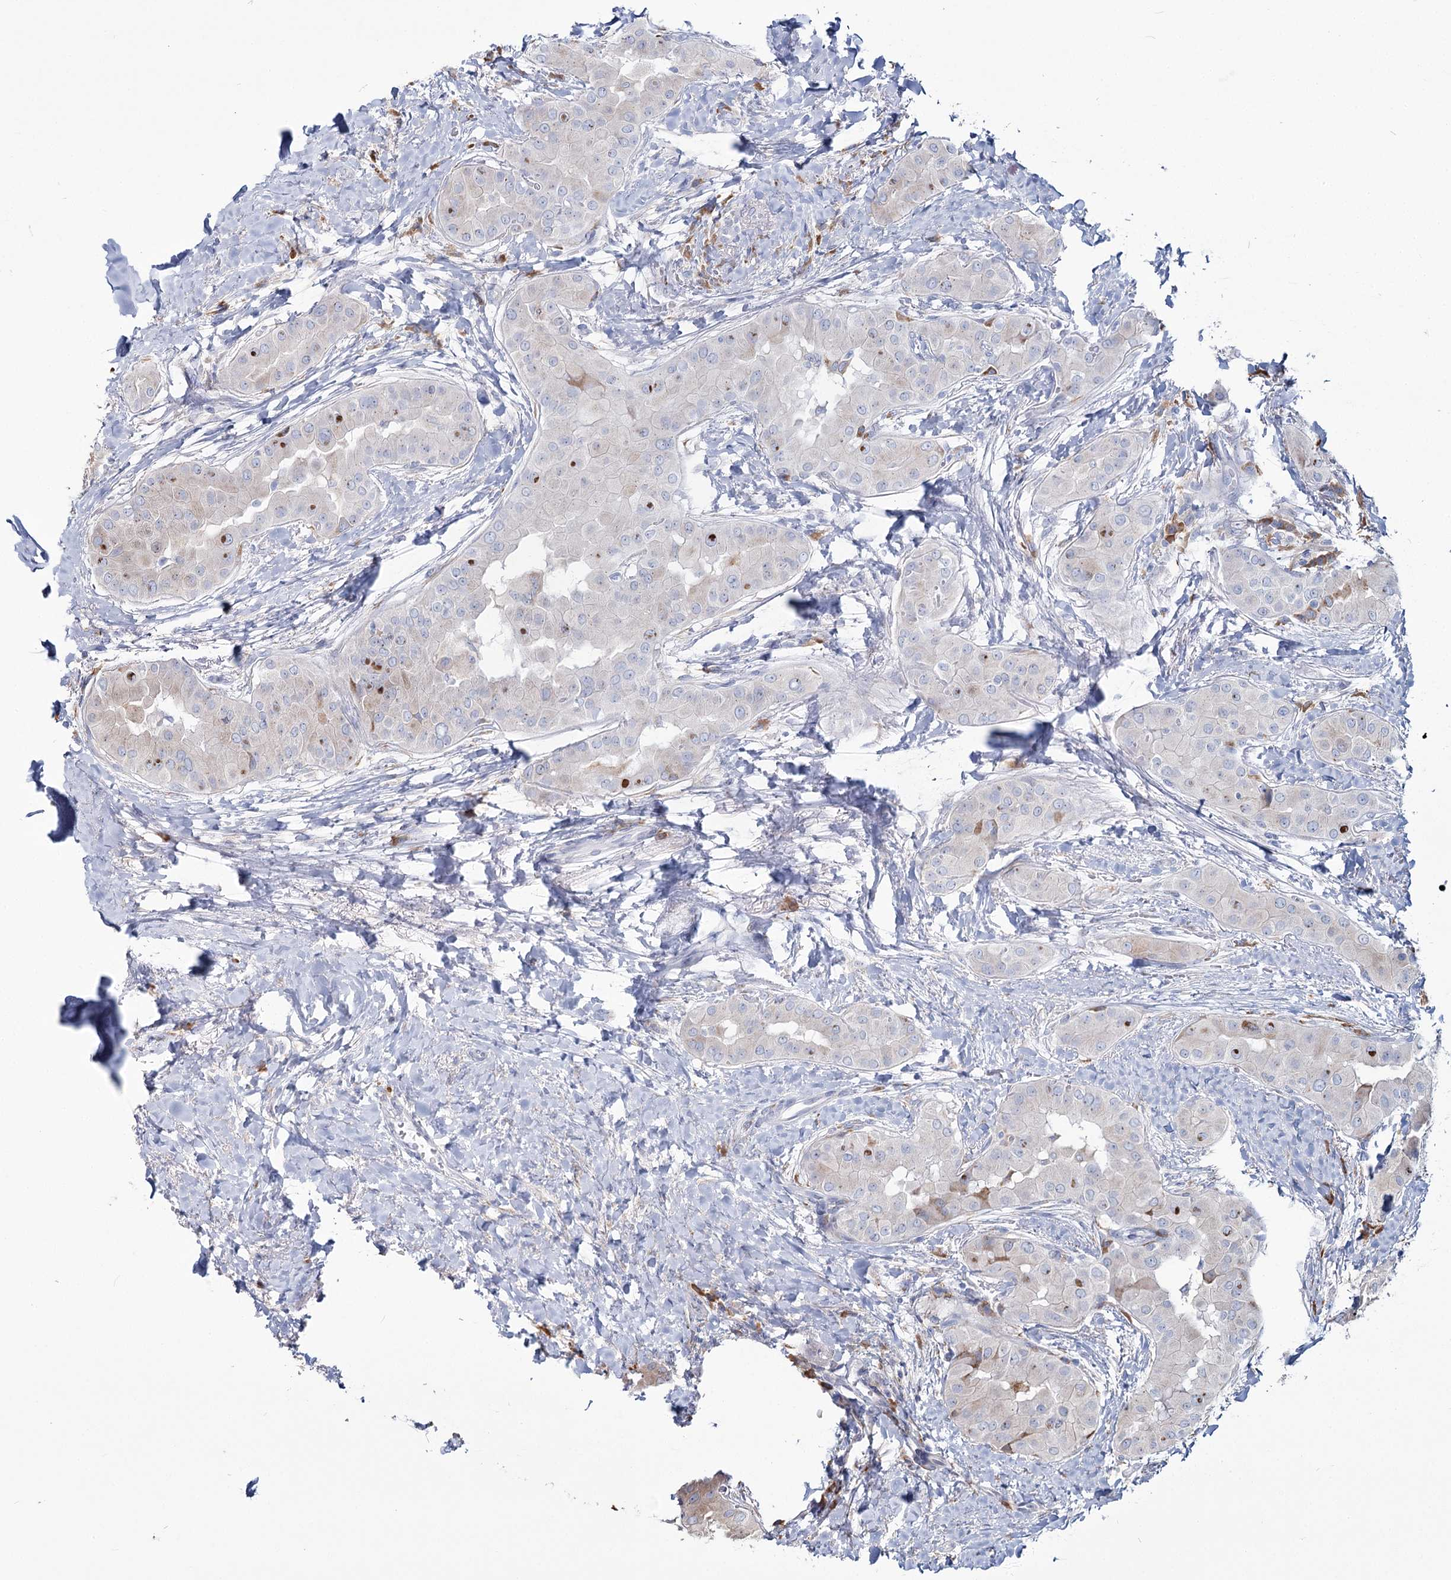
{"staining": {"intensity": "moderate", "quantity": "<25%", "location": "cytoplasmic/membranous"}, "tissue": "thyroid cancer", "cell_type": "Tumor cells", "image_type": "cancer", "snomed": [{"axis": "morphology", "description": "Papillary adenocarcinoma, NOS"}, {"axis": "topography", "description": "Thyroid gland"}], "caption": "Papillary adenocarcinoma (thyroid) stained with DAB IHC shows low levels of moderate cytoplasmic/membranous positivity in approximately <25% of tumor cells.", "gene": "ZCCHC9", "patient": {"sex": "male", "age": 33}}